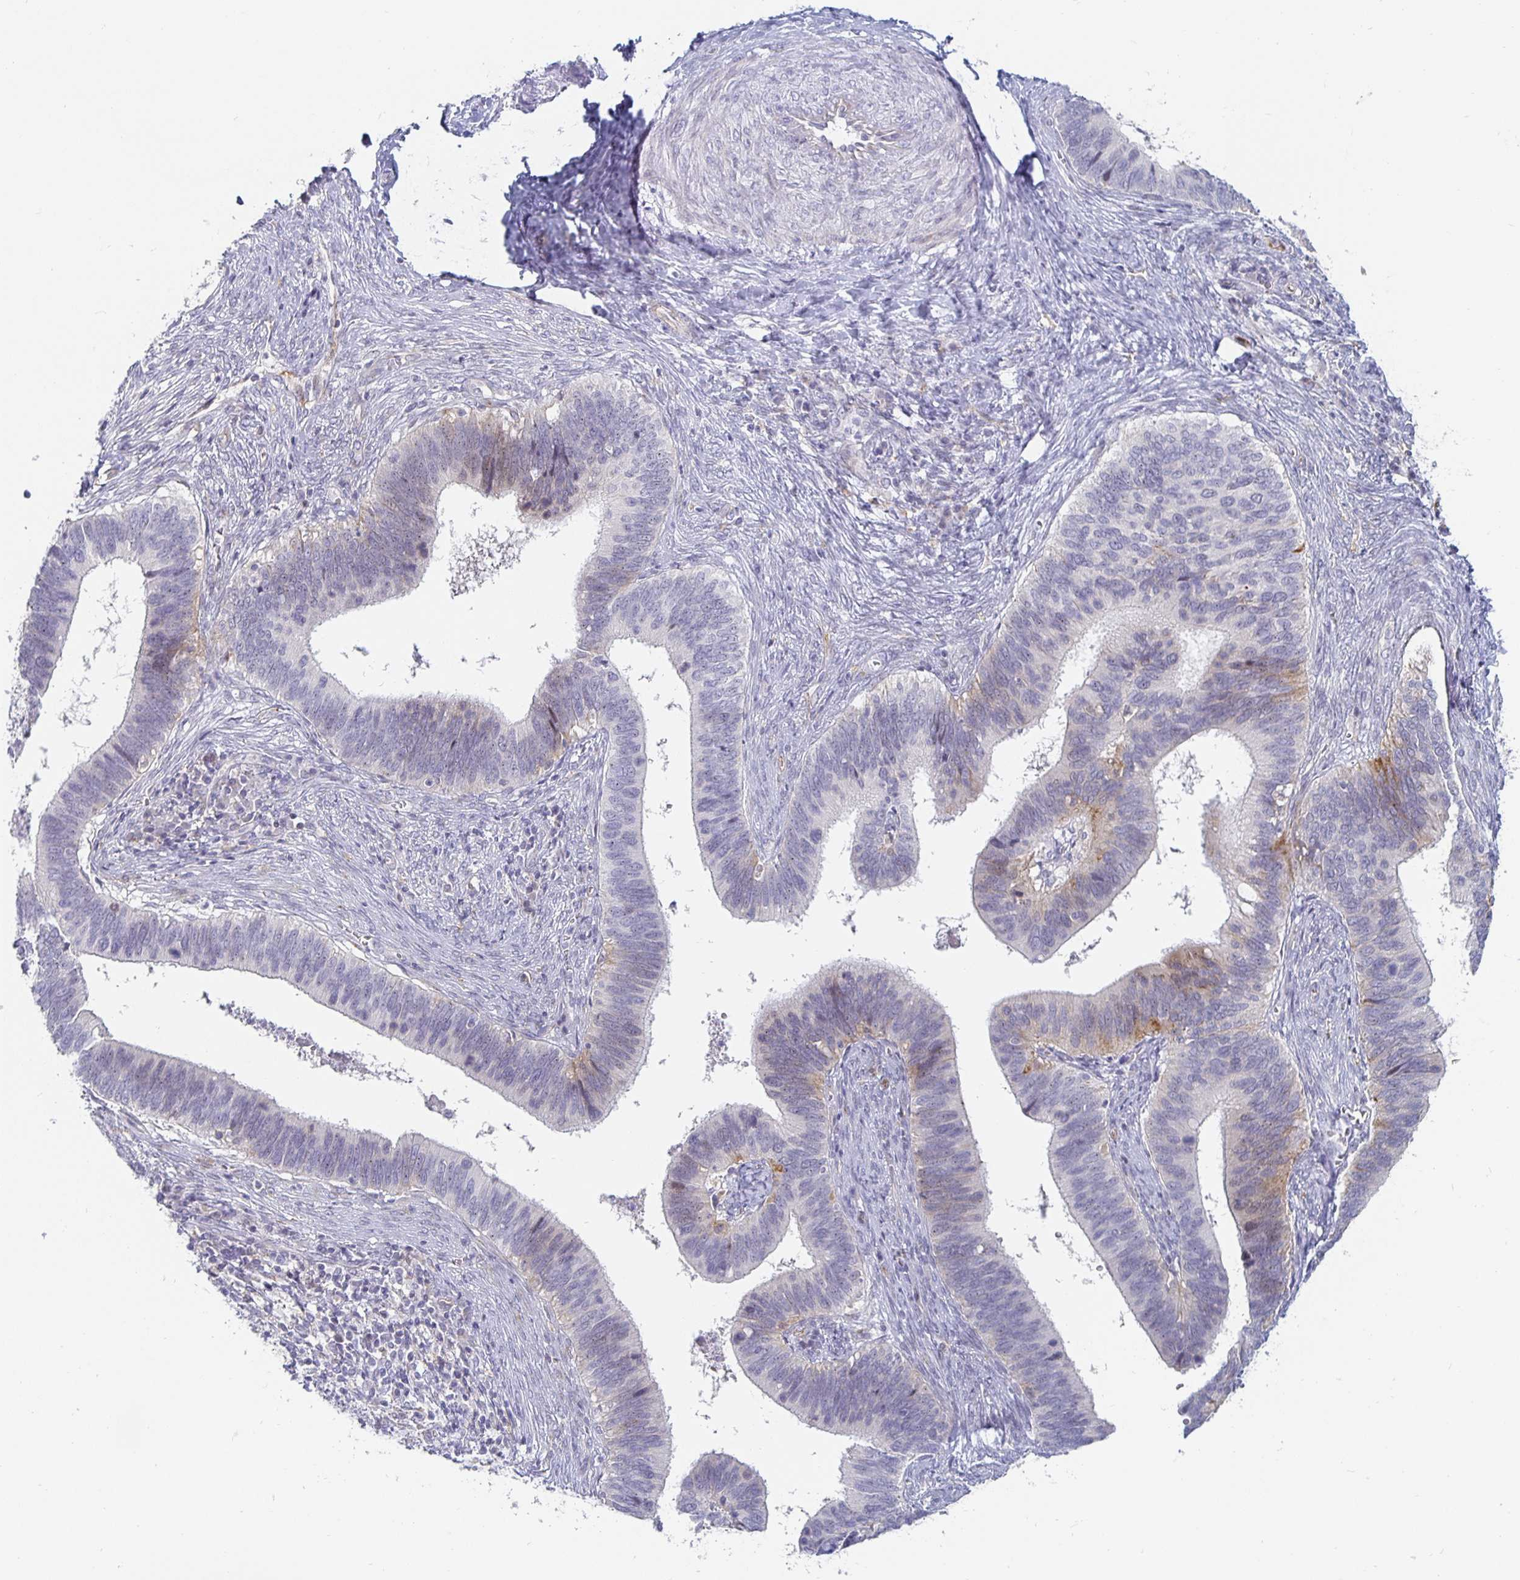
{"staining": {"intensity": "moderate", "quantity": "<25%", "location": "cytoplasmic/membranous"}, "tissue": "cervical cancer", "cell_type": "Tumor cells", "image_type": "cancer", "snomed": [{"axis": "morphology", "description": "Adenocarcinoma, NOS"}, {"axis": "topography", "description": "Cervix"}], "caption": "Immunohistochemical staining of human cervical cancer (adenocarcinoma) reveals moderate cytoplasmic/membranous protein positivity in about <25% of tumor cells. (Stains: DAB in brown, nuclei in blue, Microscopy: brightfield microscopy at high magnification).", "gene": "S100G", "patient": {"sex": "female", "age": 42}}